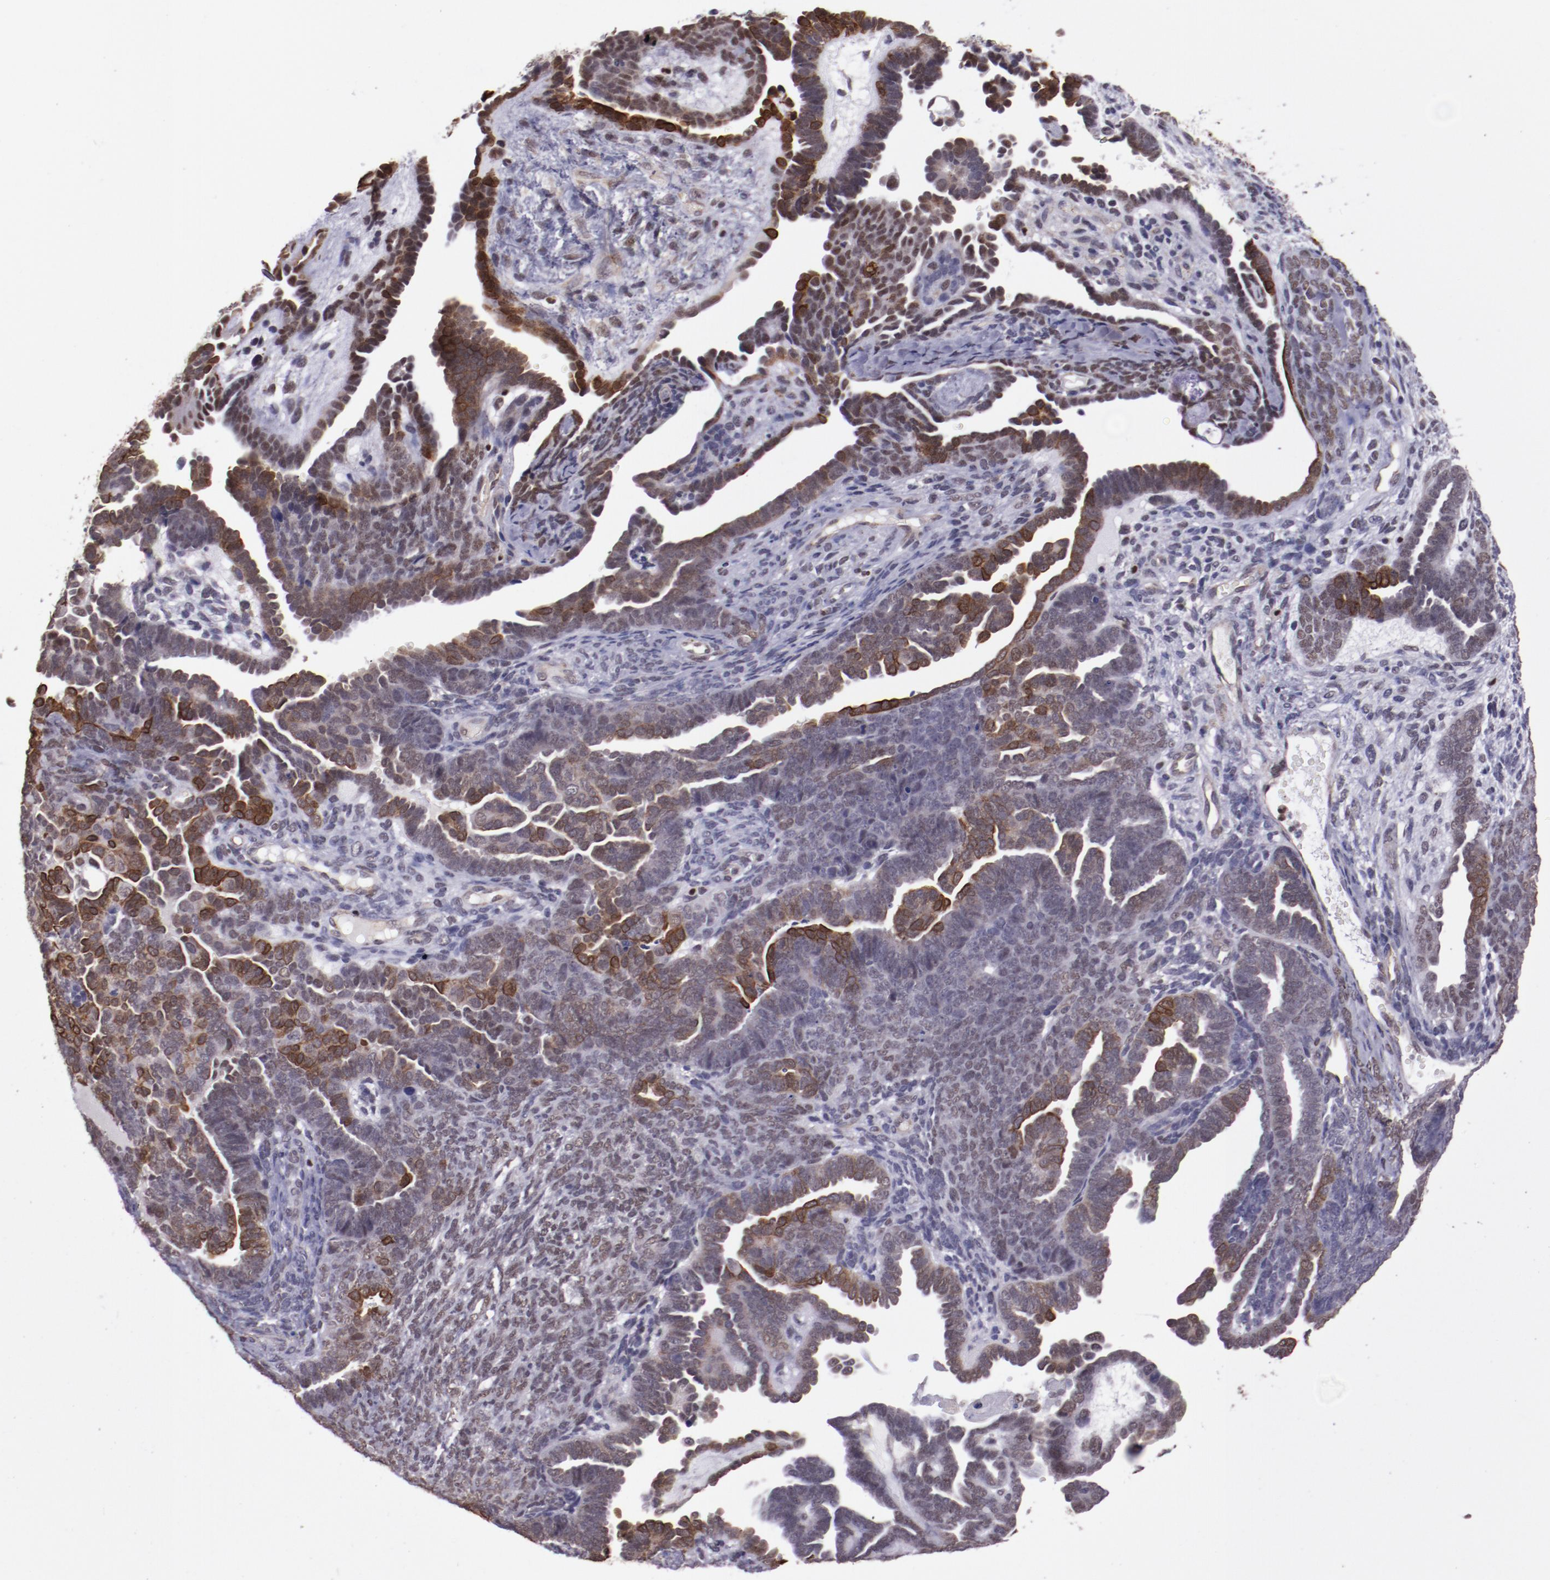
{"staining": {"intensity": "moderate", "quantity": "25%-75%", "location": "cytoplasmic/membranous"}, "tissue": "endometrial cancer", "cell_type": "Tumor cells", "image_type": "cancer", "snomed": [{"axis": "morphology", "description": "Neoplasm, malignant, NOS"}, {"axis": "topography", "description": "Endometrium"}], "caption": "High-power microscopy captured an IHC photomicrograph of endometrial cancer, revealing moderate cytoplasmic/membranous expression in about 25%-75% of tumor cells.", "gene": "ELF1", "patient": {"sex": "female", "age": 74}}